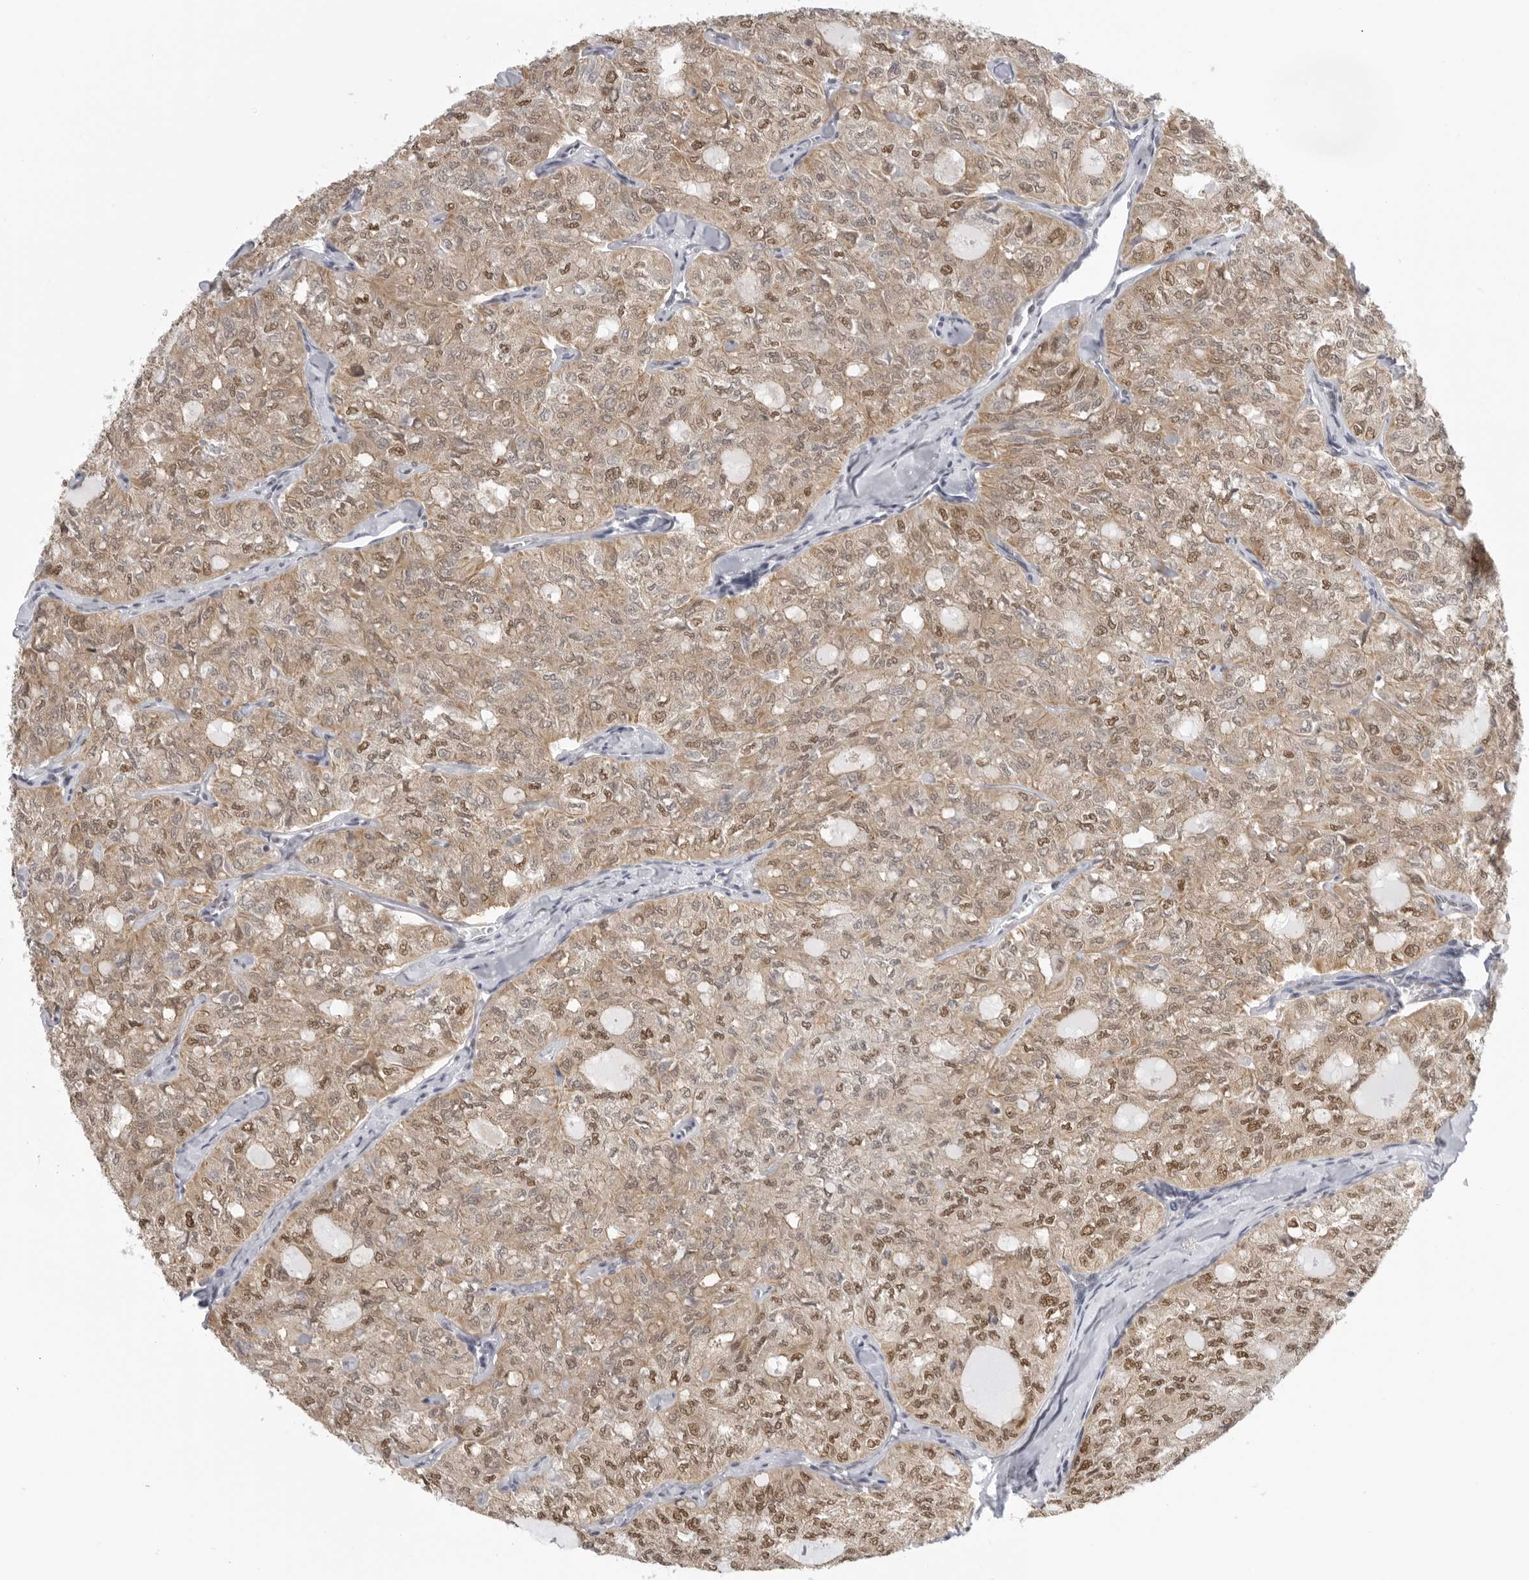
{"staining": {"intensity": "moderate", "quantity": ">75%", "location": "cytoplasmic/membranous,nuclear"}, "tissue": "thyroid cancer", "cell_type": "Tumor cells", "image_type": "cancer", "snomed": [{"axis": "morphology", "description": "Follicular adenoma carcinoma, NOS"}, {"axis": "topography", "description": "Thyroid gland"}], "caption": "DAB immunohistochemical staining of thyroid follicular adenoma carcinoma shows moderate cytoplasmic/membranous and nuclear protein staining in approximately >75% of tumor cells.", "gene": "RPA2", "patient": {"sex": "male", "age": 75}}